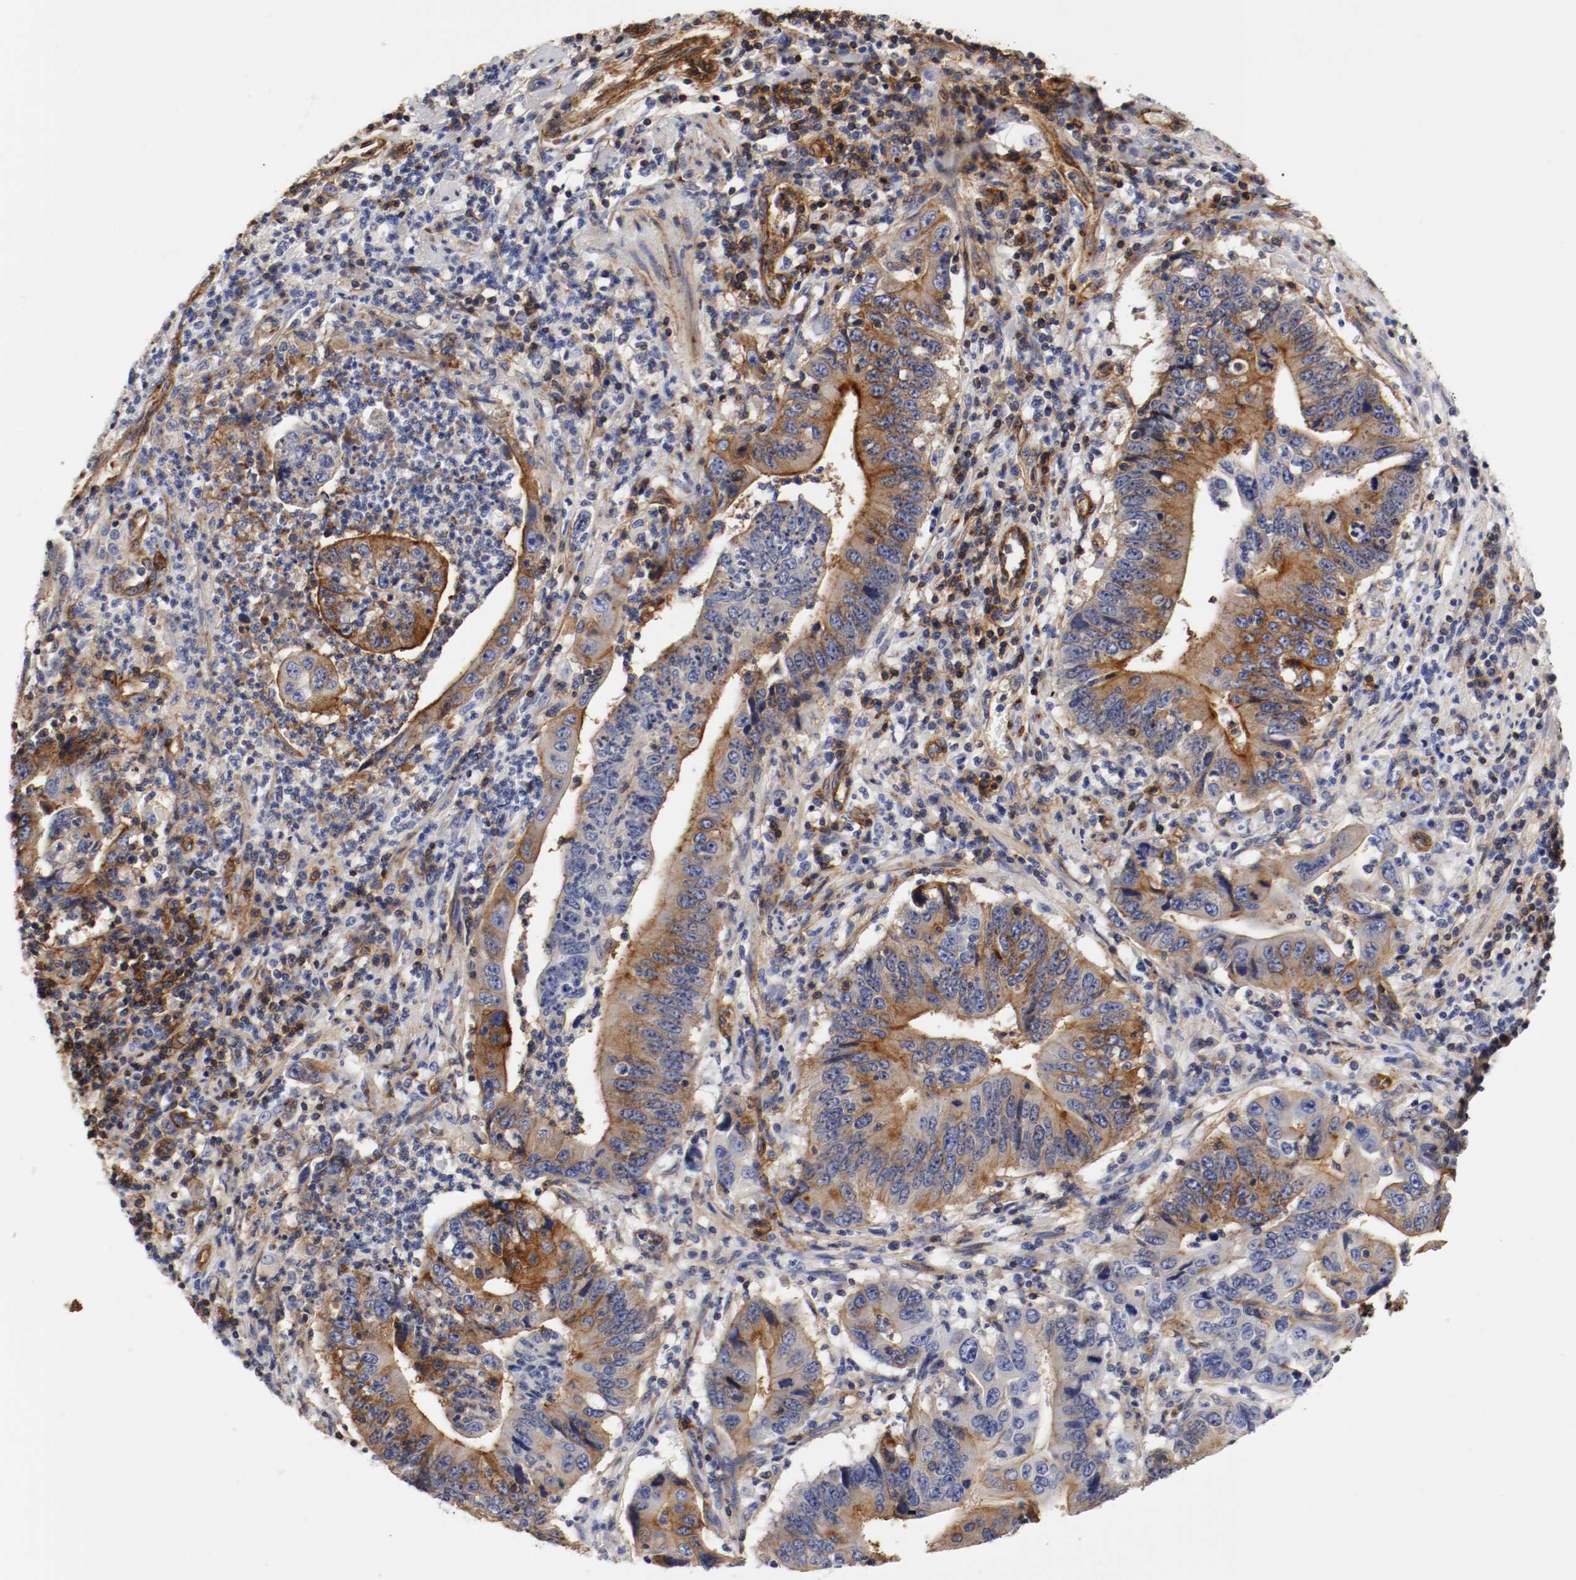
{"staining": {"intensity": "moderate", "quantity": ">75%", "location": "cytoplasmic/membranous"}, "tissue": "pancreatic cancer", "cell_type": "Tumor cells", "image_type": "cancer", "snomed": [{"axis": "morphology", "description": "Adenocarcinoma, NOS"}, {"axis": "topography", "description": "Pancreas"}], "caption": "Immunohistochemical staining of human pancreatic adenocarcinoma exhibits moderate cytoplasmic/membranous protein positivity in about >75% of tumor cells.", "gene": "IFITM1", "patient": {"sex": "female", "age": 48}}